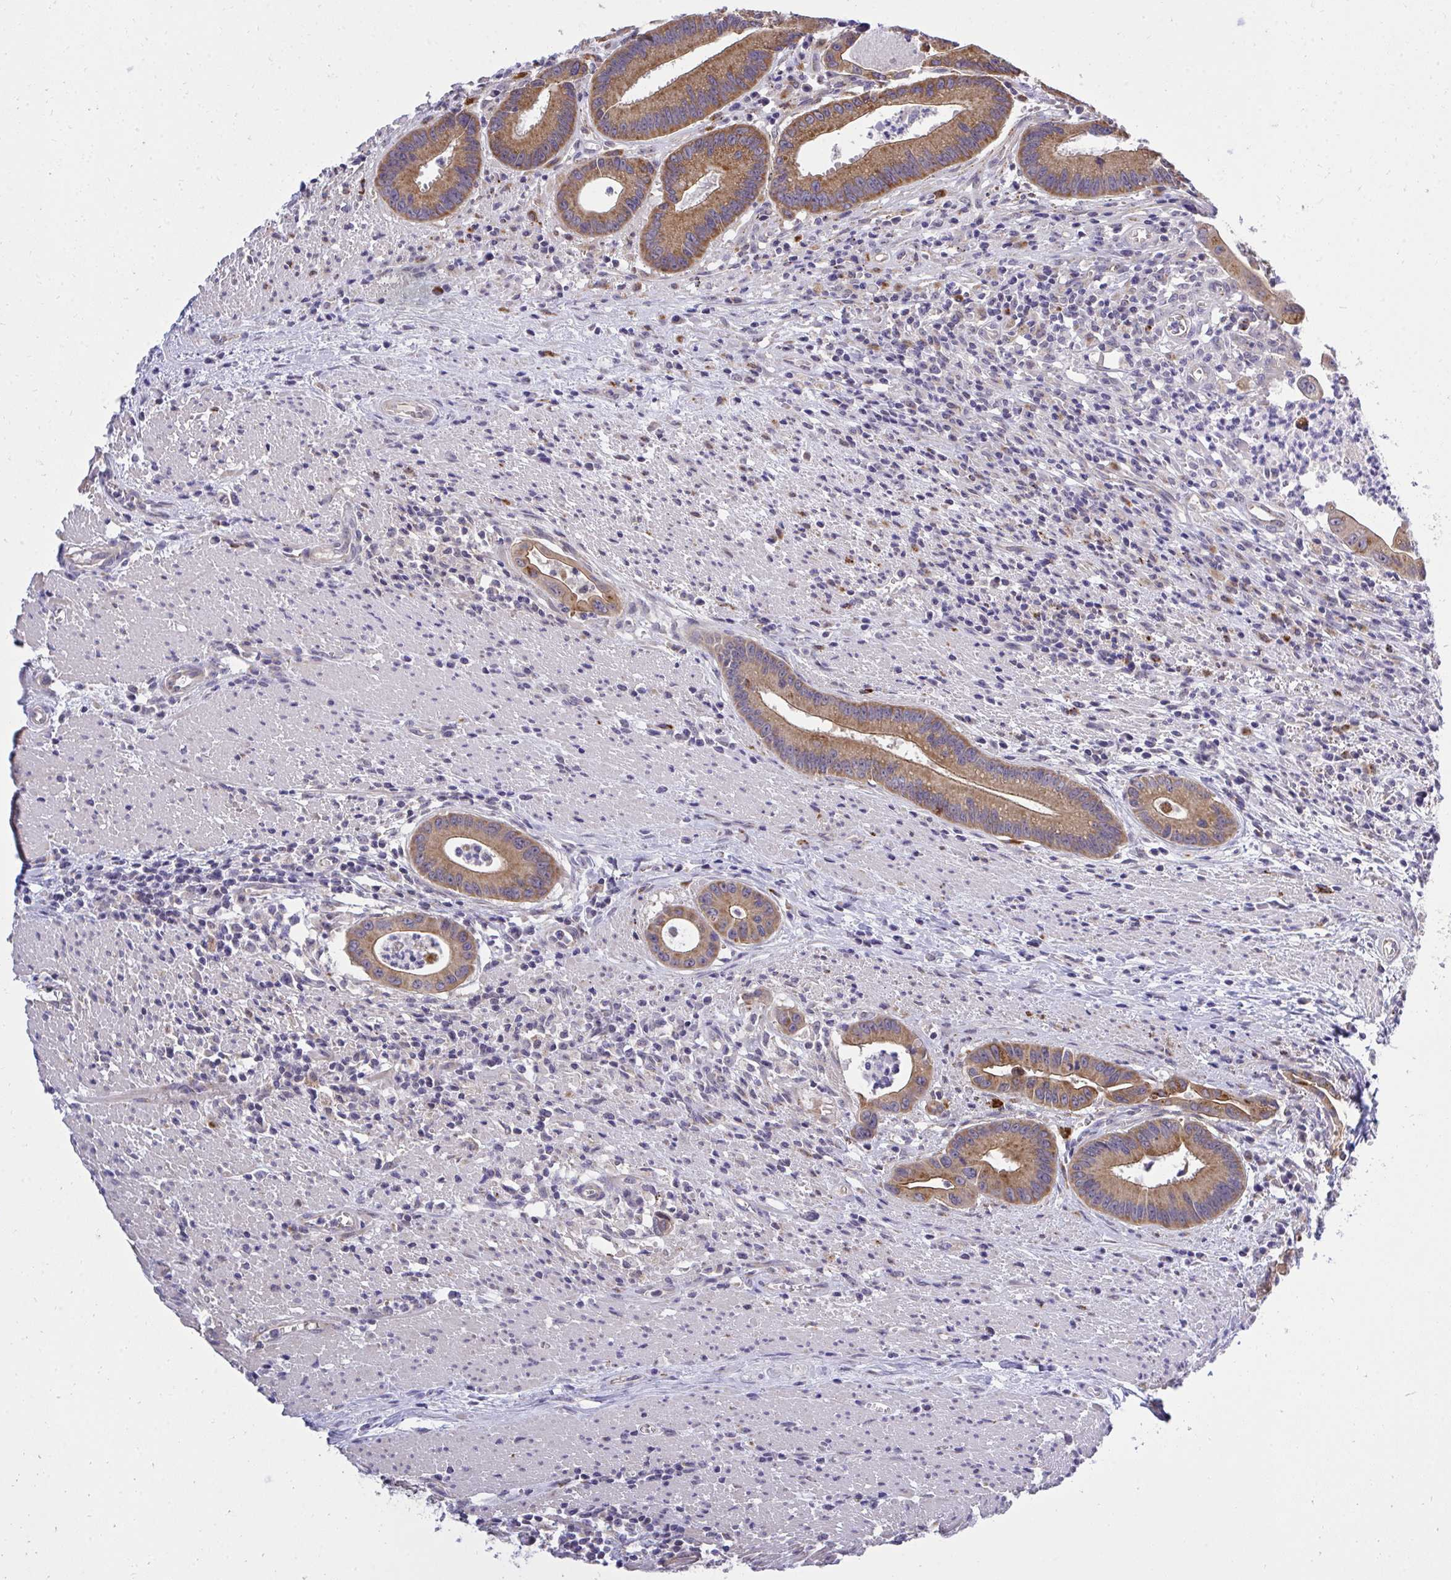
{"staining": {"intensity": "moderate", "quantity": "25%-75%", "location": "cytoplasmic/membranous"}, "tissue": "colorectal cancer", "cell_type": "Tumor cells", "image_type": "cancer", "snomed": [{"axis": "morphology", "description": "Adenocarcinoma, NOS"}, {"axis": "topography", "description": "Rectum"}], "caption": "This micrograph shows IHC staining of human adenocarcinoma (colorectal), with medium moderate cytoplasmic/membranous expression in approximately 25%-75% of tumor cells.", "gene": "XAF1", "patient": {"sex": "female", "age": 81}}